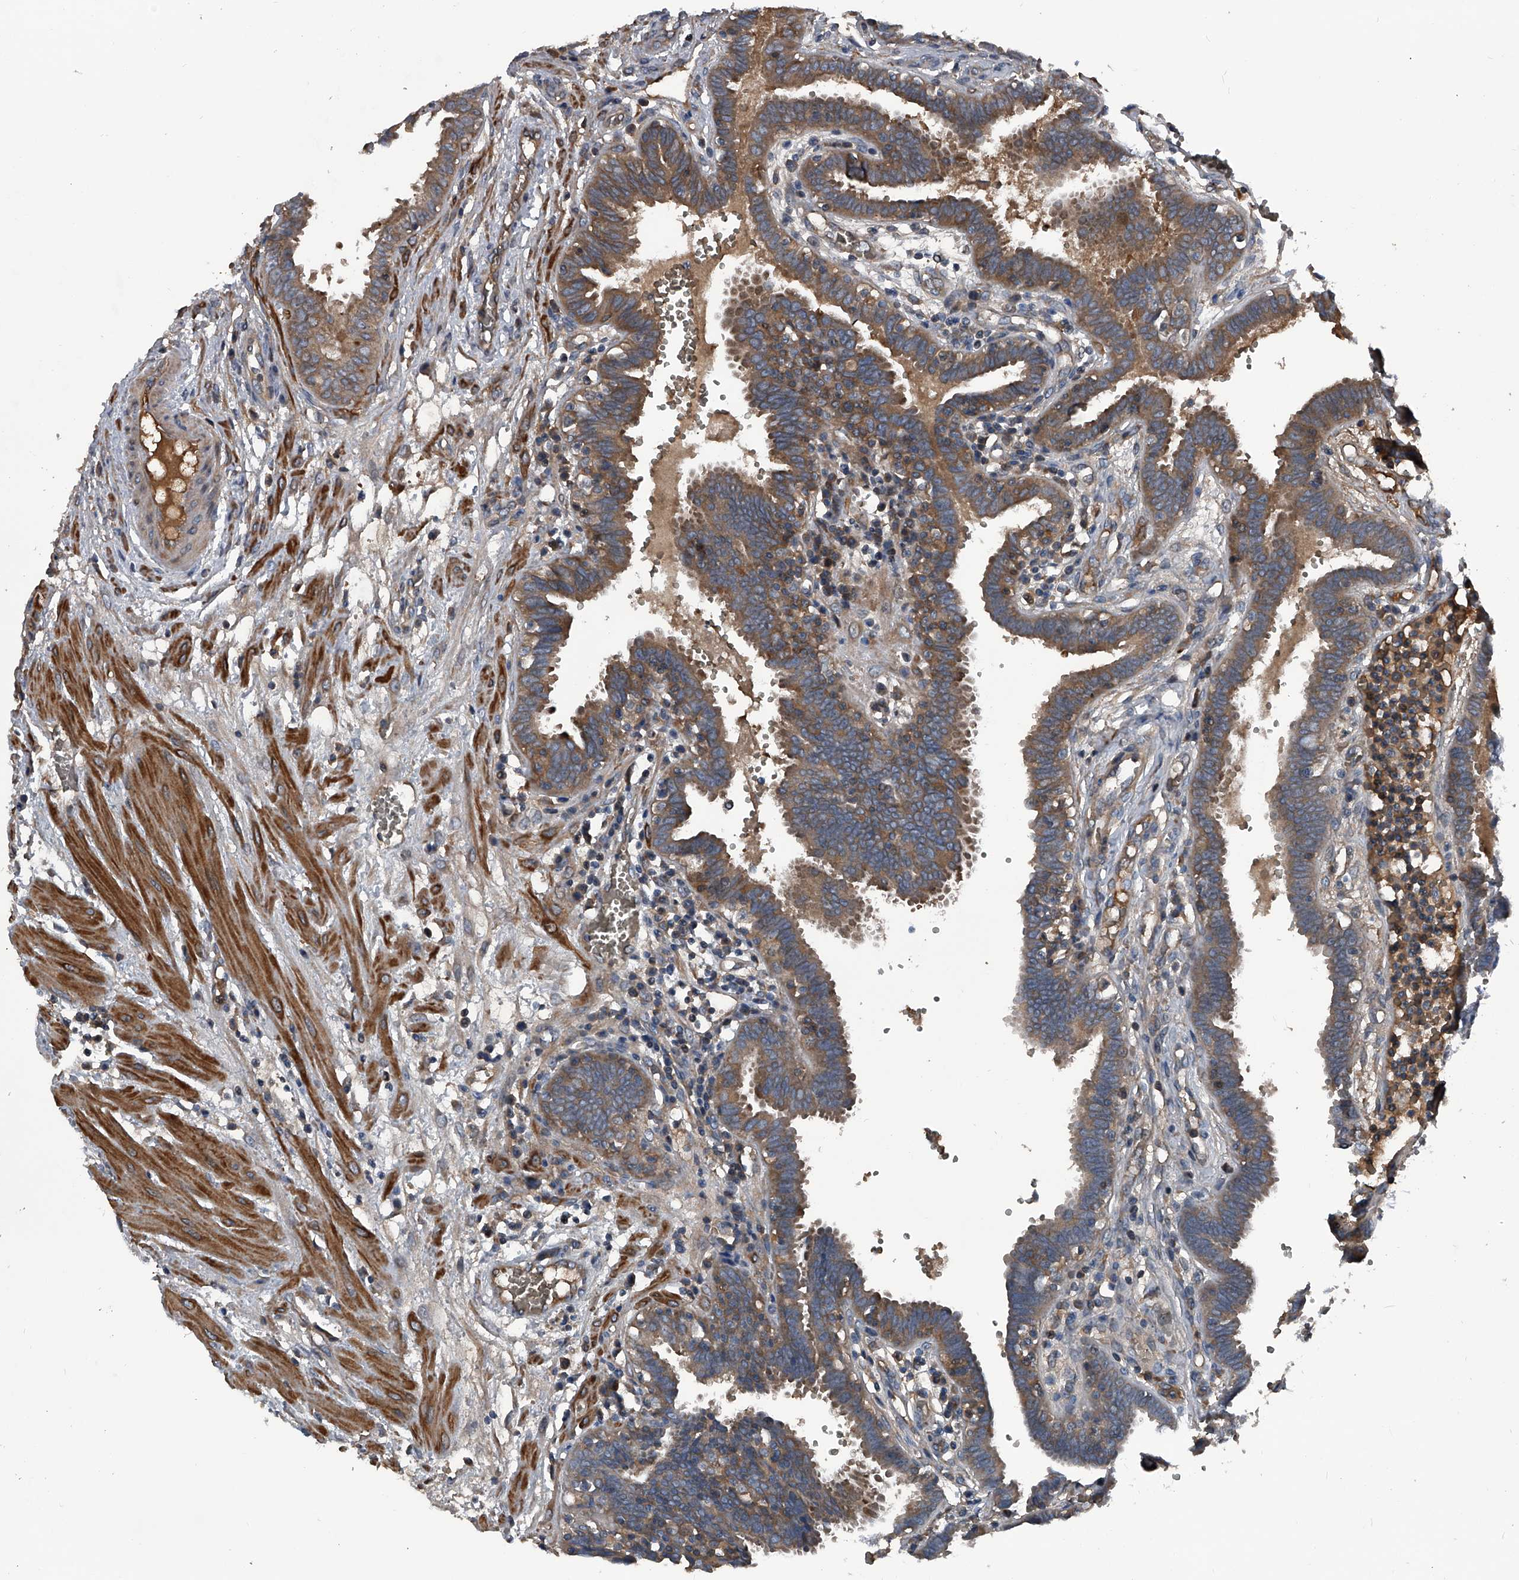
{"staining": {"intensity": "moderate", "quantity": "25%-75%", "location": "cytoplasmic/membranous"}, "tissue": "fallopian tube", "cell_type": "Glandular cells", "image_type": "normal", "snomed": [{"axis": "morphology", "description": "Normal tissue, NOS"}, {"axis": "topography", "description": "Fallopian tube"}, {"axis": "topography", "description": "Placenta"}], "caption": "The immunohistochemical stain labels moderate cytoplasmic/membranous positivity in glandular cells of unremarkable fallopian tube.", "gene": "KIF13A", "patient": {"sex": "female", "age": 32}}